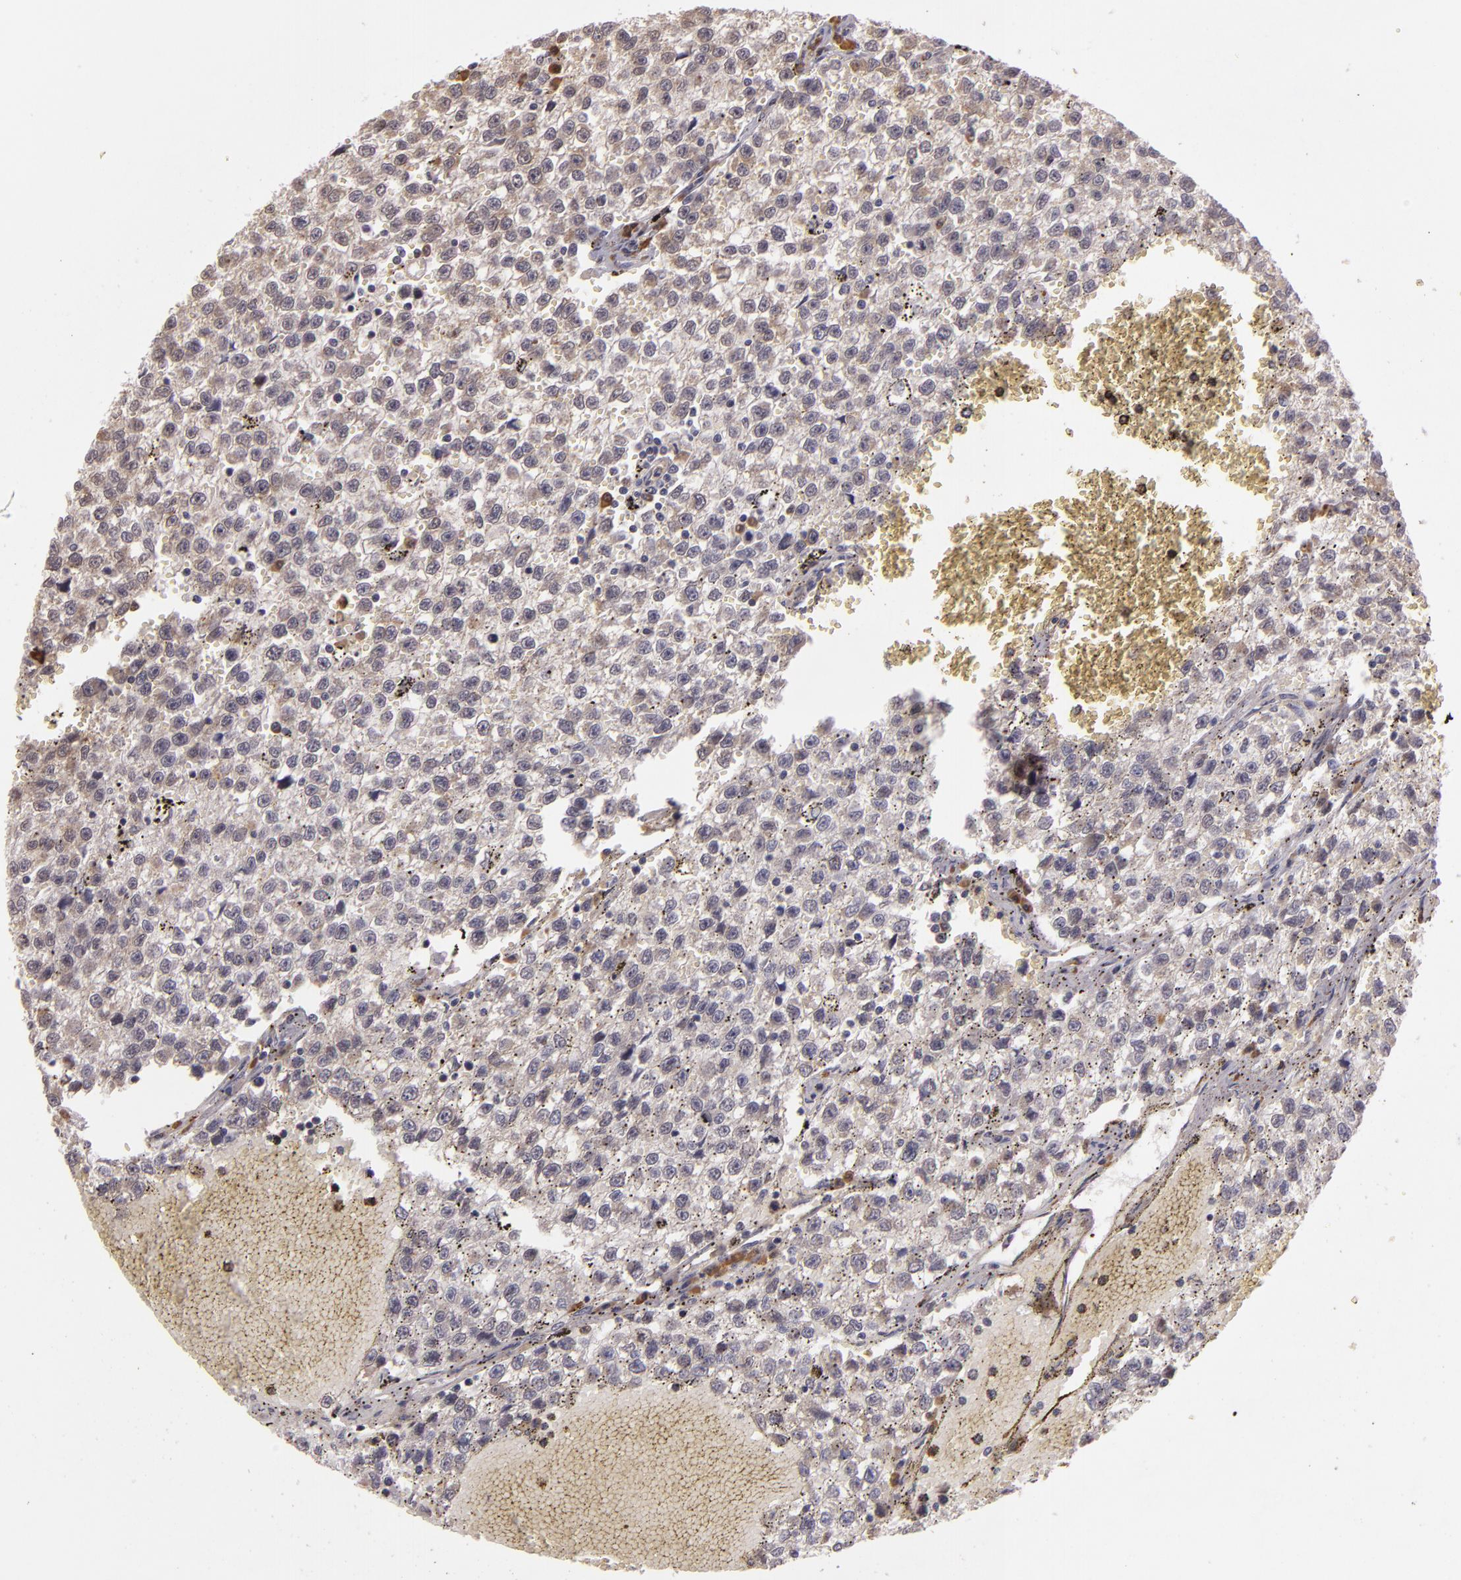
{"staining": {"intensity": "moderate", "quantity": "25%-75%", "location": "cytoplasmic/membranous"}, "tissue": "testis cancer", "cell_type": "Tumor cells", "image_type": "cancer", "snomed": [{"axis": "morphology", "description": "Seminoma, NOS"}, {"axis": "topography", "description": "Testis"}], "caption": "The photomicrograph reveals a brown stain indicating the presence of a protein in the cytoplasmic/membranous of tumor cells in testis seminoma. (DAB IHC, brown staining for protein, blue staining for nuclei).", "gene": "SYTL4", "patient": {"sex": "male", "age": 35}}